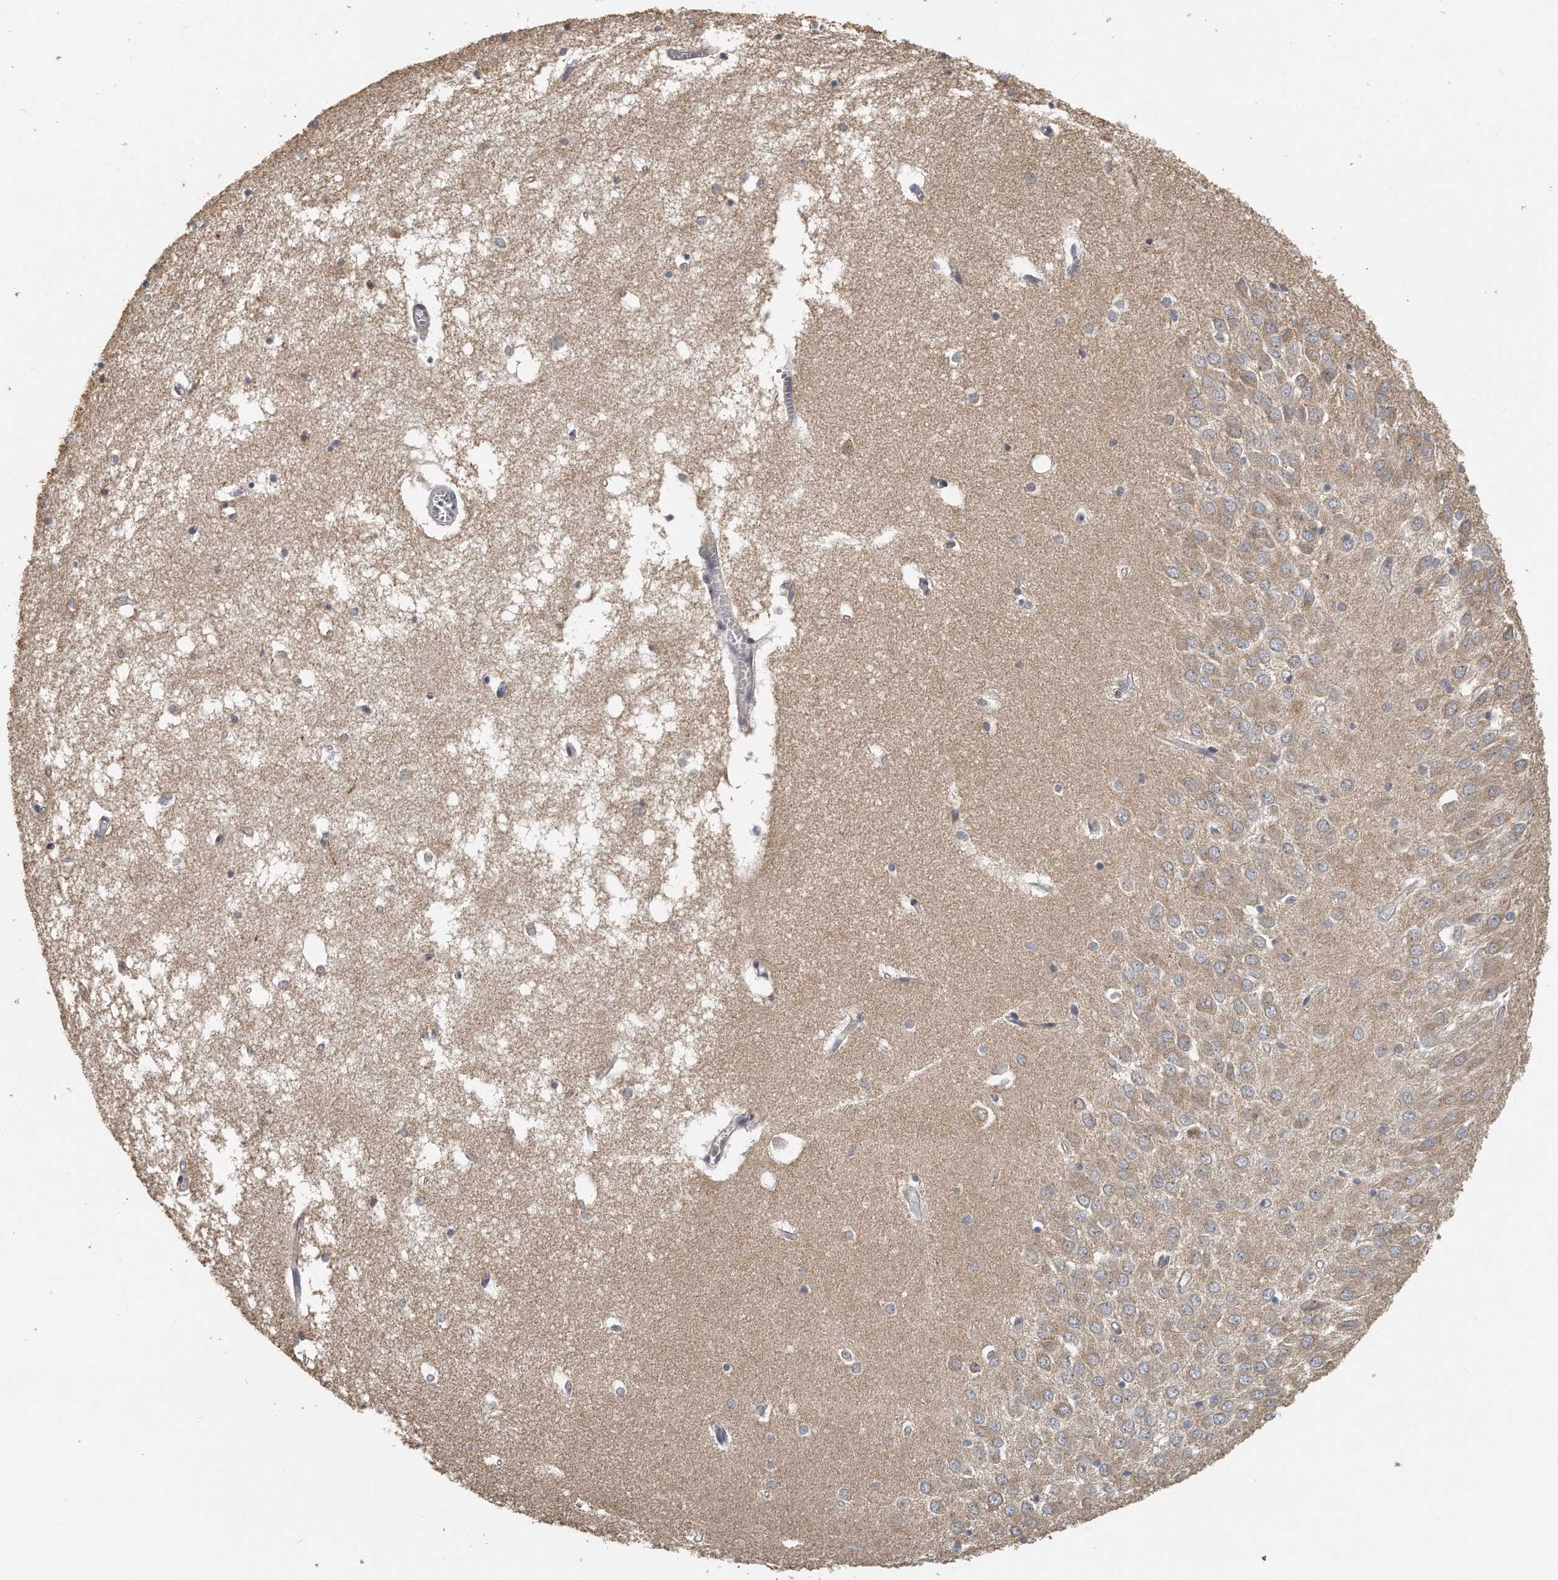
{"staining": {"intensity": "weak", "quantity": "25%-75%", "location": "cytoplasmic/membranous"}, "tissue": "hippocampus", "cell_type": "Glial cells", "image_type": "normal", "snomed": [{"axis": "morphology", "description": "Normal tissue, NOS"}, {"axis": "topography", "description": "Hippocampus"}], "caption": "Immunohistochemical staining of unremarkable hippocampus displays weak cytoplasmic/membranous protein staining in about 25%-75% of glial cells. (DAB IHC with brightfield microscopy, high magnification).", "gene": "EIF3I", "patient": {"sex": "male", "age": 70}}